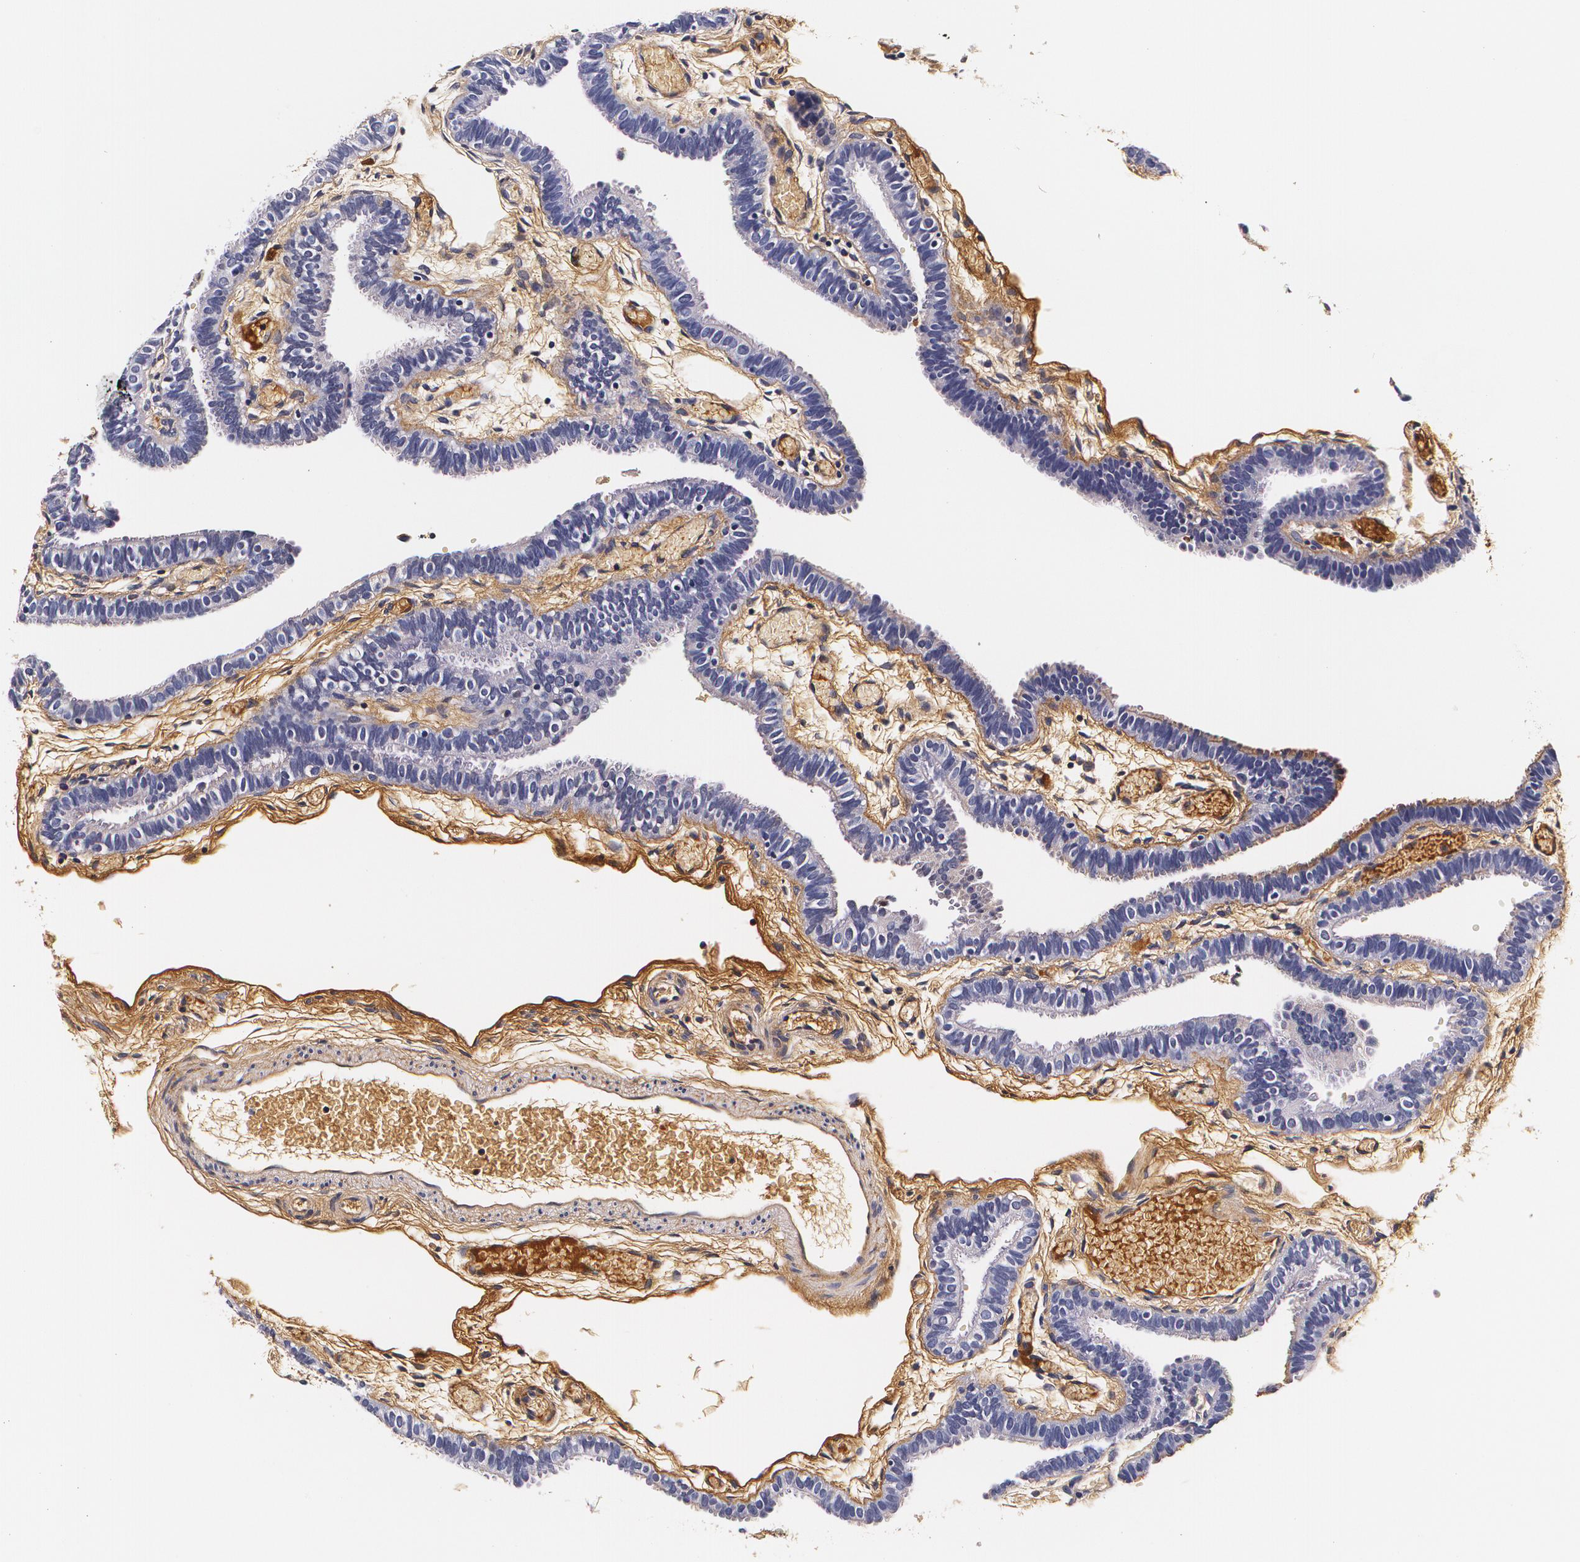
{"staining": {"intensity": "negative", "quantity": "none", "location": "none"}, "tissue": "fallopian tube", "cell_type": "Glandular cells", "image_type": "normal", "snomed": [{"axis": "morphology", "description": "Normal tissue, NOS"}, {"axis": "topography", "description": "Fallopian tube"}], "caption": "A photomicrograph of fallopian tube stained for a protein reveals no brown staining in glandular cells.", "gene": "TTR", "patient": {"sex": "female", "age": 29}}